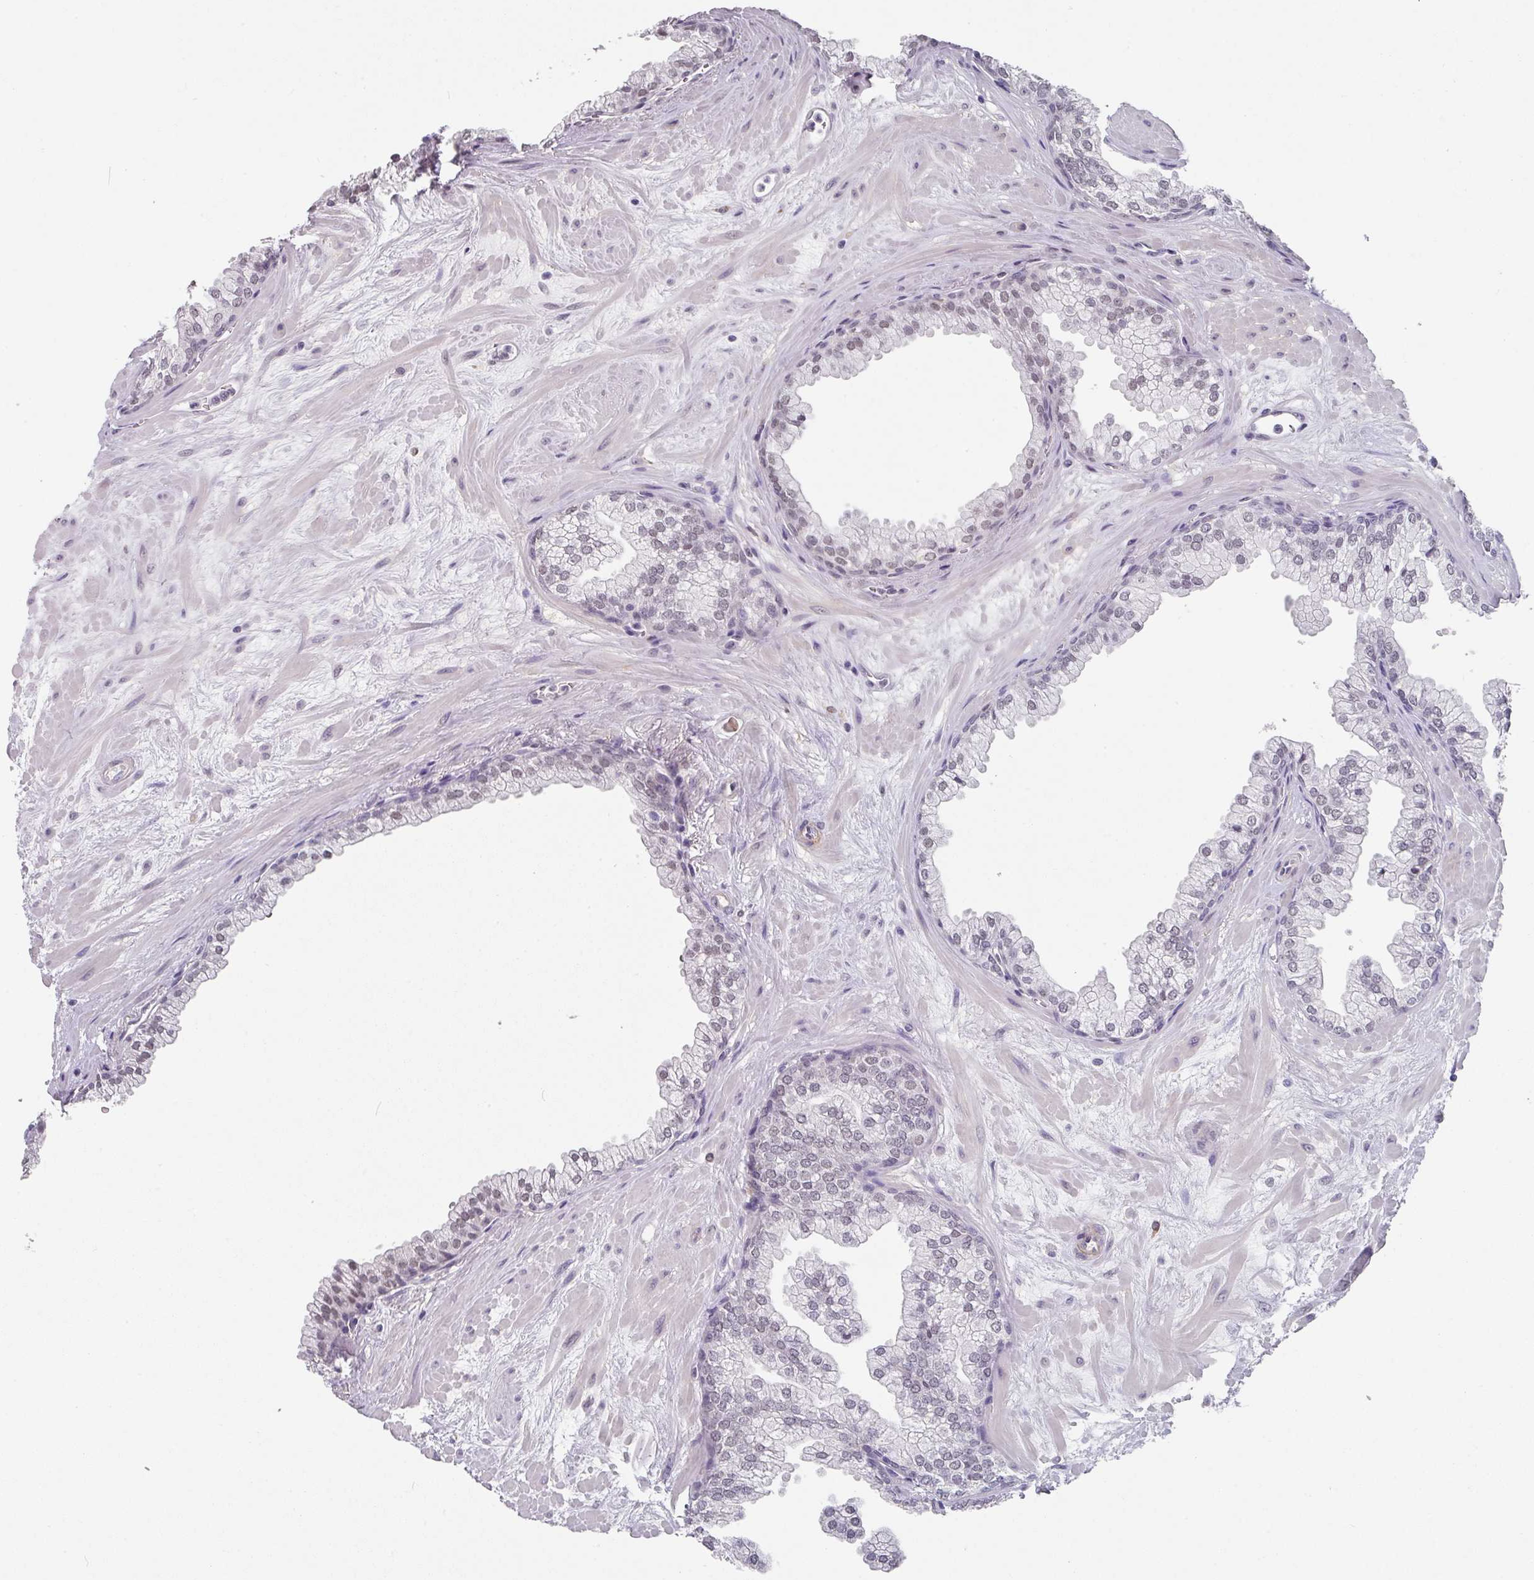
{"staining": {"intensity": "negative", "quantity": "none", "location": "none"}, "tissue": "prostate", "cell_type": "Glandular cells", "image_type": "normal", "snomed": [{"axis": "morphology", "description": "Normal tissue, NOS"}, {"axis": "topography", "description": "Prostate"}, {"axis": "topography", "description": "Peripheral nerve tissue"}], "caption": "Immunohistochemistry histopathology image of normal prostate: human prostate stained with DAB demonstrates no significant protein positivity in glandular cells.", "gene": "C1QB", "patient": {"sex": "male", "age": 61}}